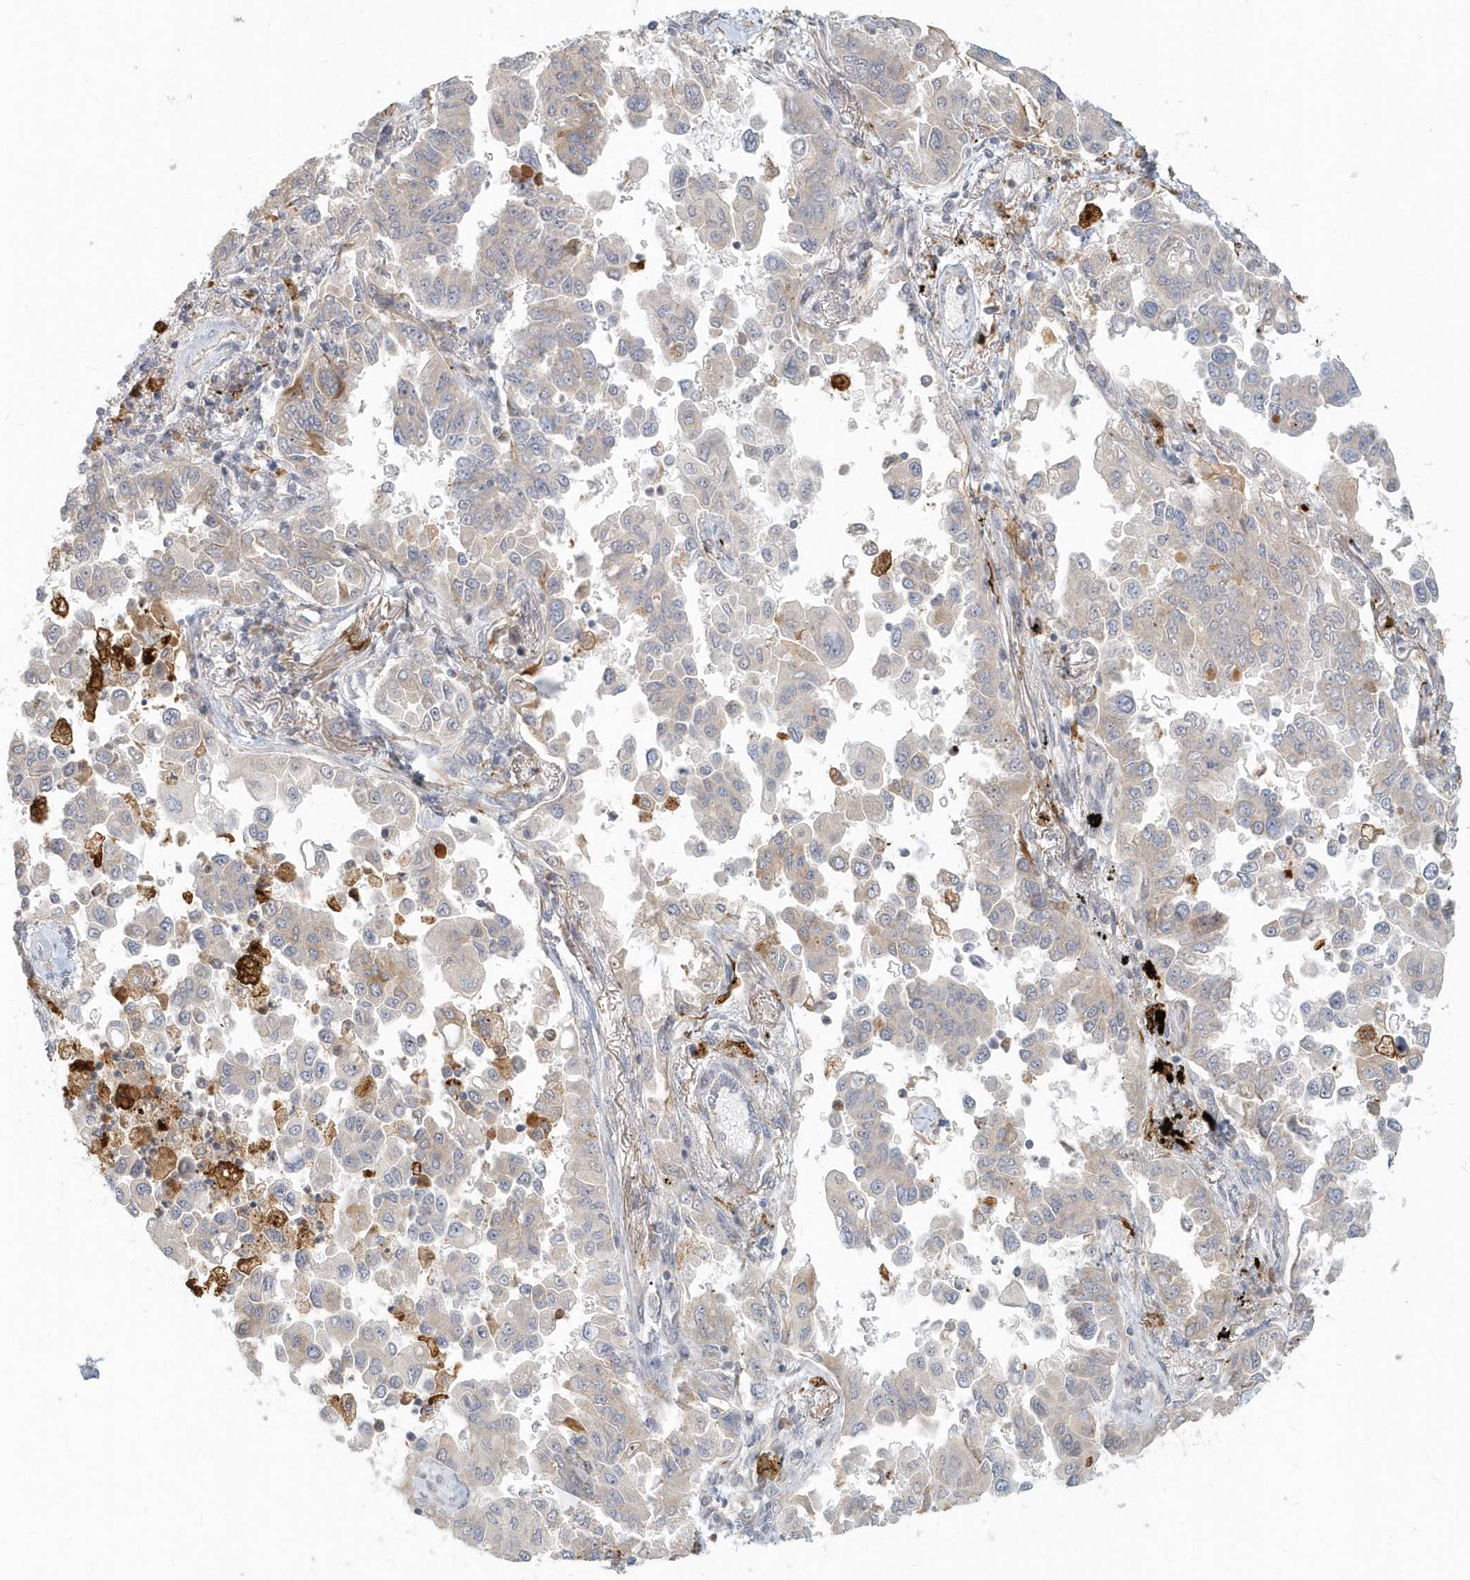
{"staining": {"intensity": "weak", "quantity": "25%-75%", "location": "cytoplasmic/membranous"}, "tissue": "lung cancer", "cell_type": "Tumor cells", "image_type": "cancer", "snomed": [{"axis": "morphology", "description": "Adenocarcinoma, NOS"}, {"axis": "topography", "description": "Lung"}], "caption": "Human adenocarcinoma (lung) stained for a protein (brown) exhibits weak cytoplasmic/membranous positive positivity in about 25%-75% of tumor cells.", "gene": "NAPB", "patient": {"sex": "female", "age": 67}}